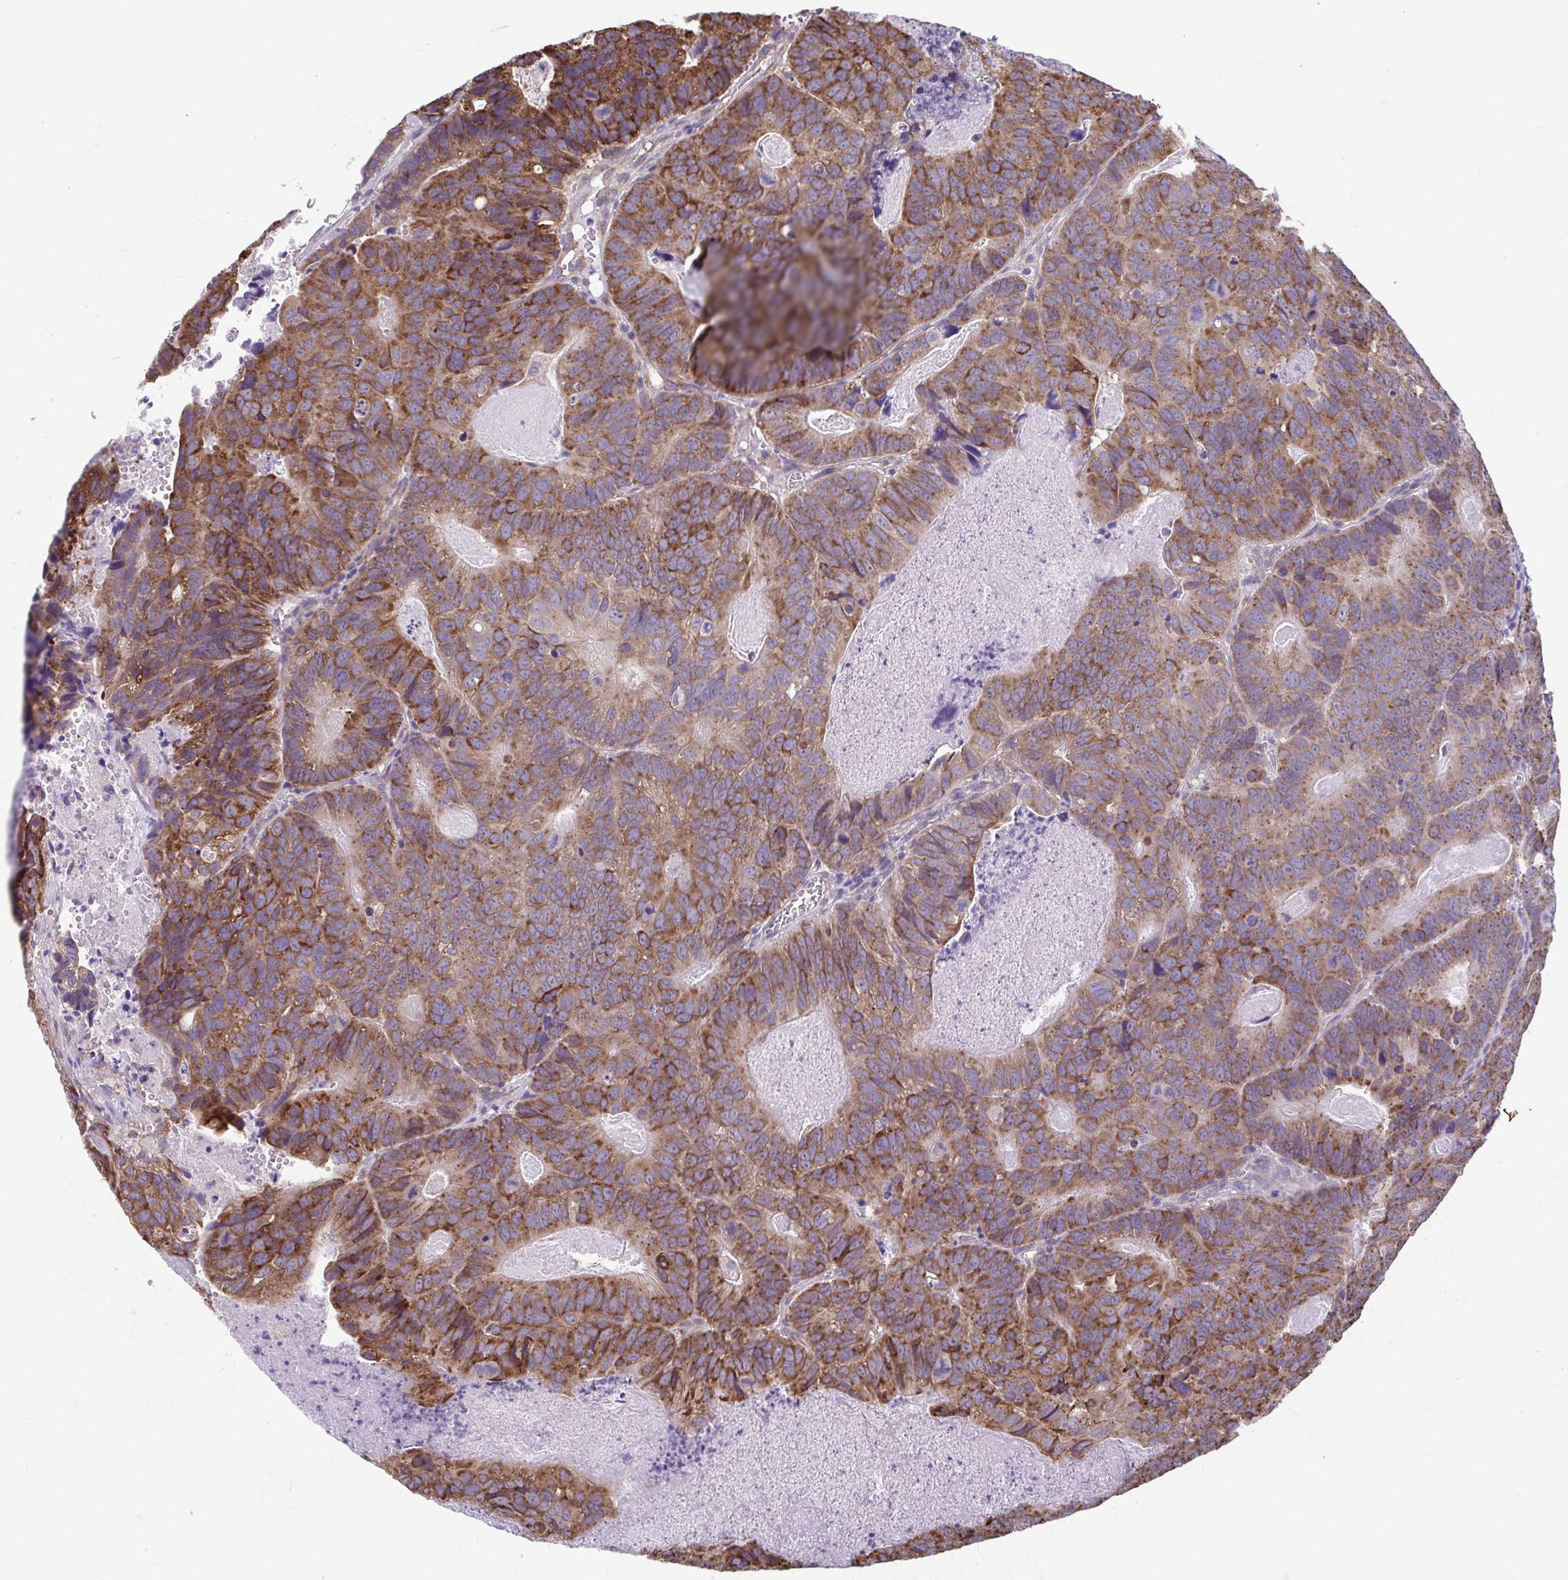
{"staining": {"intensity": "moderate", "quantity": ">75%", "location": "cytoplasmic/membranous"}, "tissue": "head and neck cancer", "cell_type": "Tumor cells", "image_type": "cancer", "snomed": [{"axis": "morphology", "description": "Adenocarcinoma, NOS"}, {"axis": "topography", "description": "Head-Neck"}], "caption": "An image of head and neck cancer stained for a protein reveals moderate cytoplasmic/membranous brown staining in tumor cells. (DAB (3,3'-diaminobenzidine) = brown stain, brightfield microscopy at high magnification).", "gene": "TMEM108", "patient": {"sex": "male", "age": 62}}